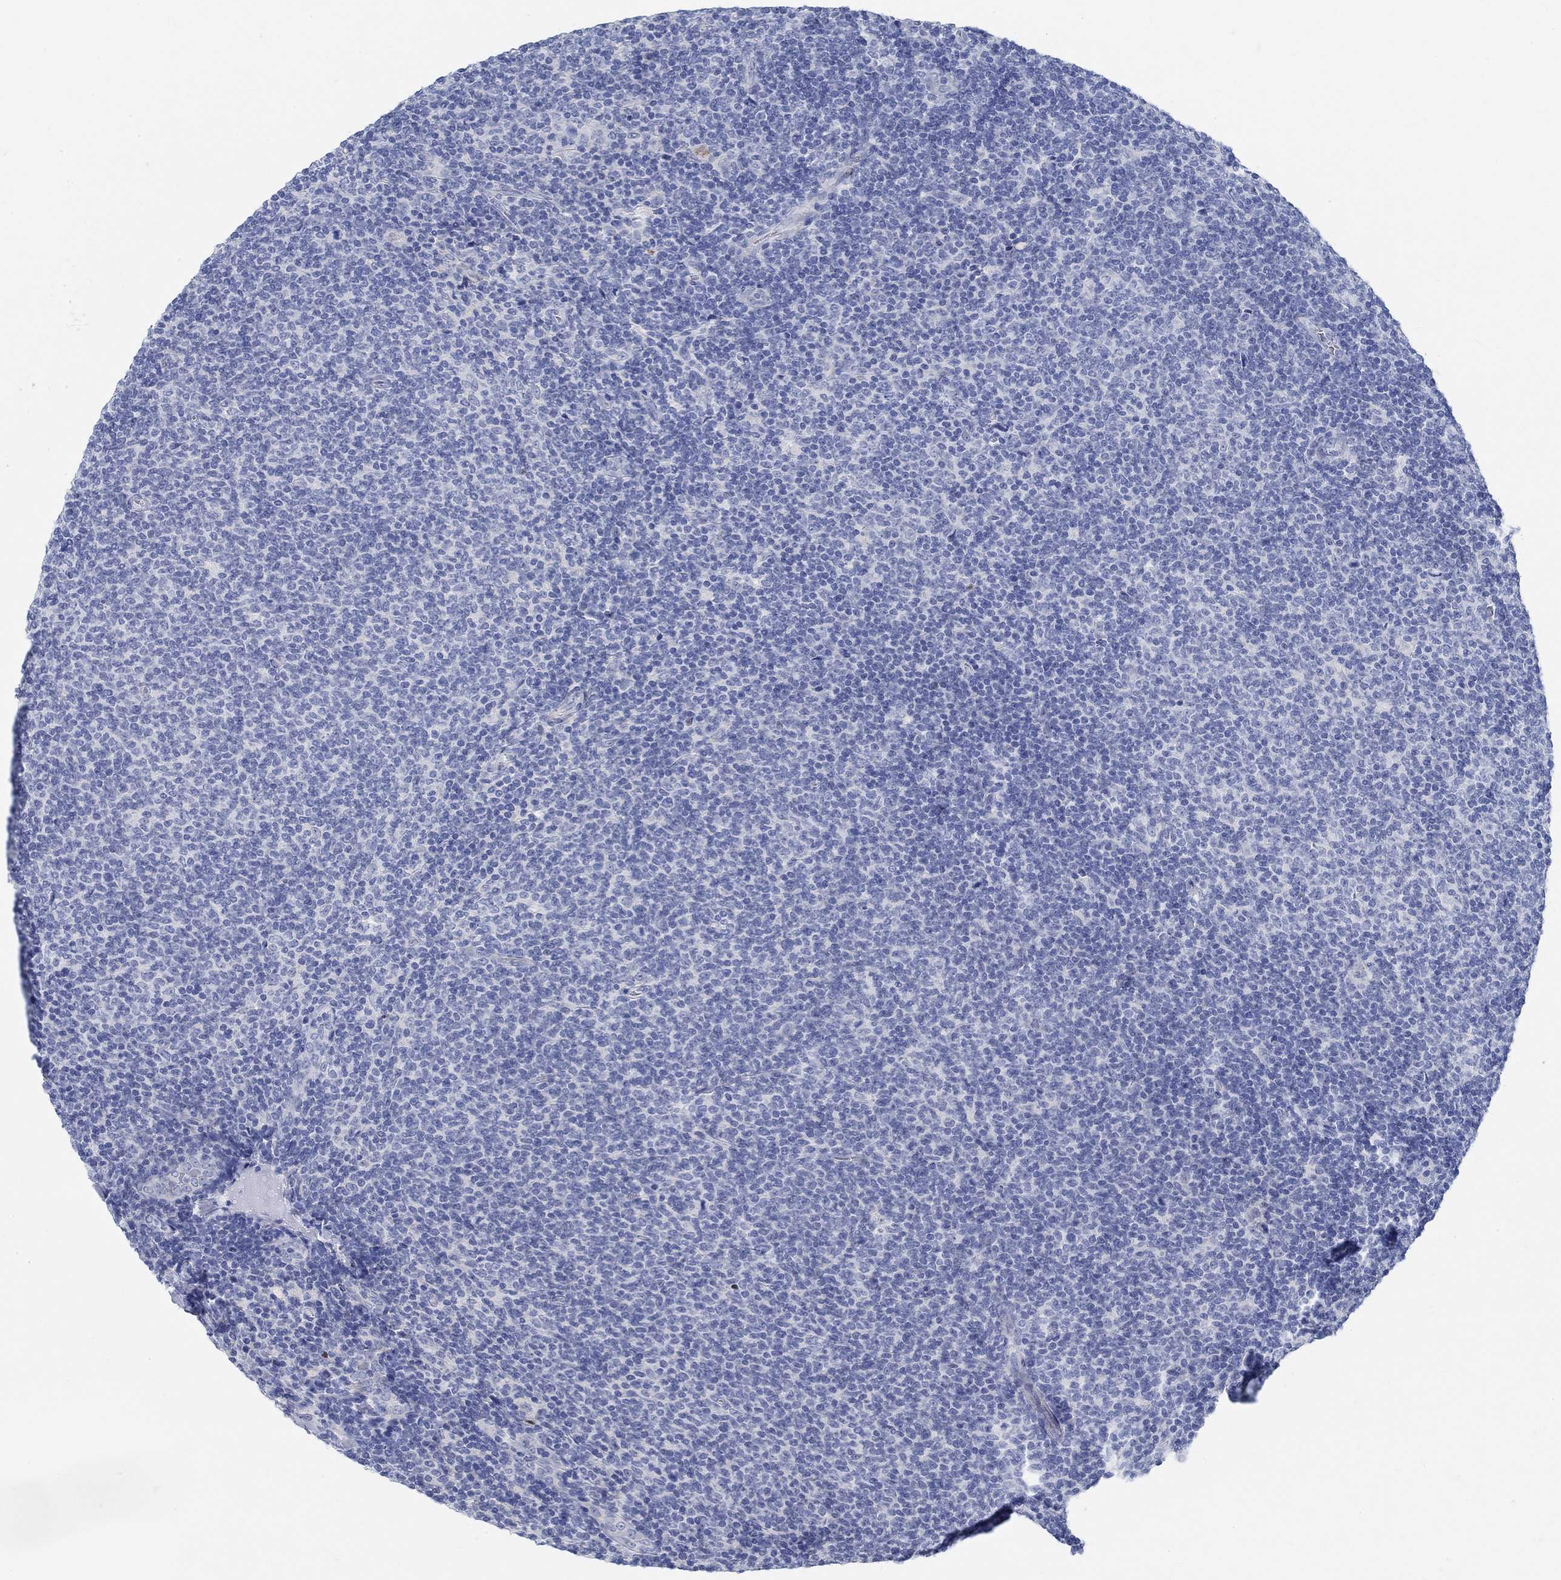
{"staining": {"intensity": "negative", "quantity": "none", "location": "none"}, "tissue": "lymphoma", "cell_type": "Tumor cells", "image_type": "cancer", "snomed": [{"axis": "morphology", "description": "Malignant lymphoma, non-Hodgkin's type, Low grade"}, {"axis": "topography", "description": "Lymph node"}], "caption": "A histopathology image of malignant lymphoma, non-Hodgkin's type (low-grade) stained for a protein reveals no brown staining in tumor cells.", "gene": "RBM20", "patient": {"sex": "male", "age": 52}}